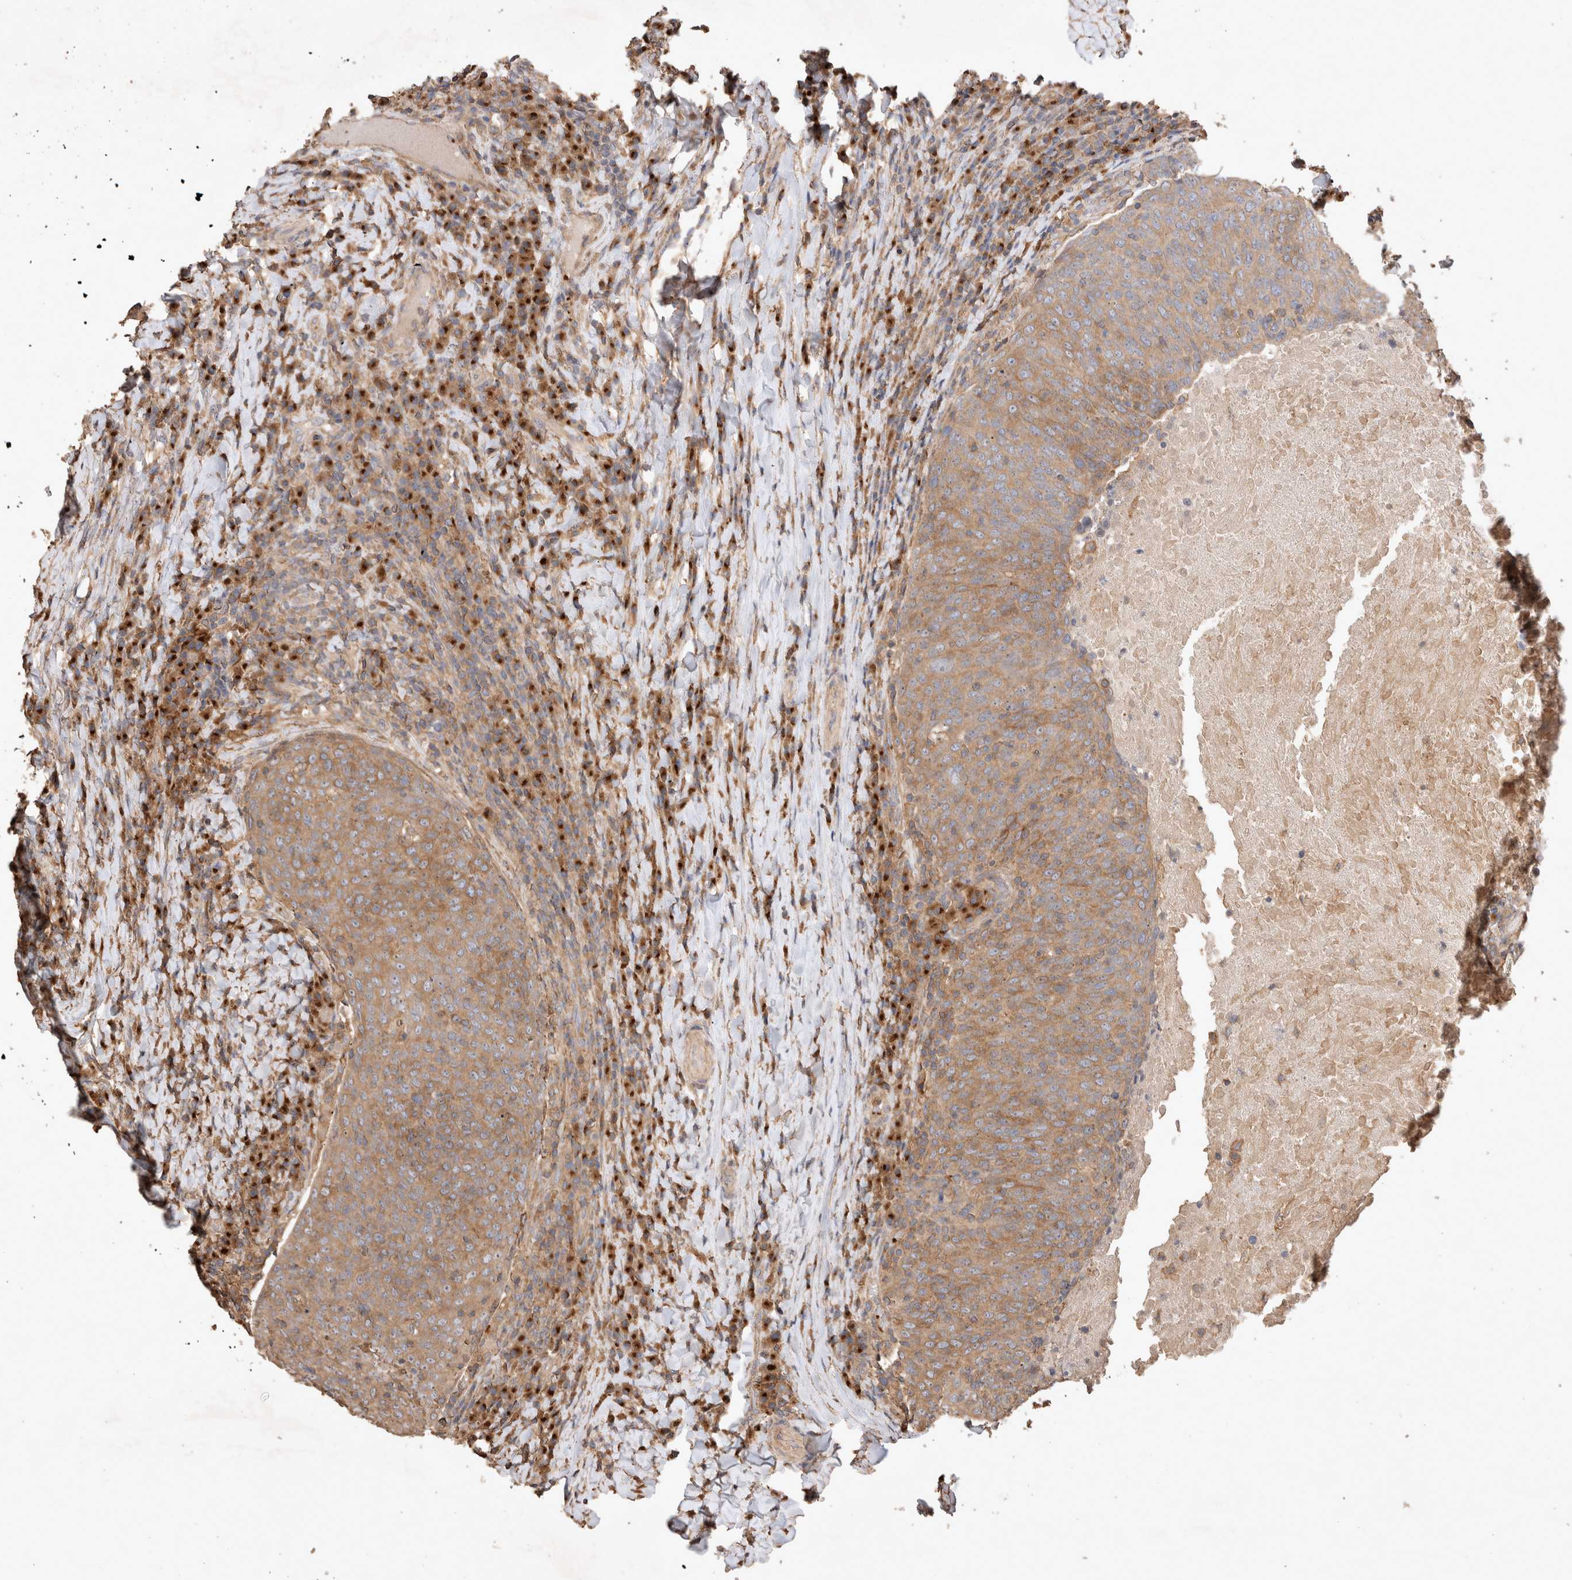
{"staining": {"intensity": "moderate", "quantity": ">75%", "location": "cytoplasmic/membranous"}, "tissue": "head and neck cancer", "cell_type": "Tumor cells", "image_type": "cancer", "snomed": [{"axis": "morphology", "description": "Squamous cell carcinoma, NOS"}, {"axis": "morphology", "description": "Squamous cell carcinoma, metastatic, NOS"}, {"axis": "topography", "description": "Lymph node"}, {"axis": "topography", "description": "Head-Neck"}], "caption": "IHC image of head and neck cancer stained for a protein (brown), which exhibits medium levels of moderate cytoplasmic/membranous expression in approximately >75% of tumor cells.", "gene": "SNX31", "patient": {"sex": "male", "age": 62}}